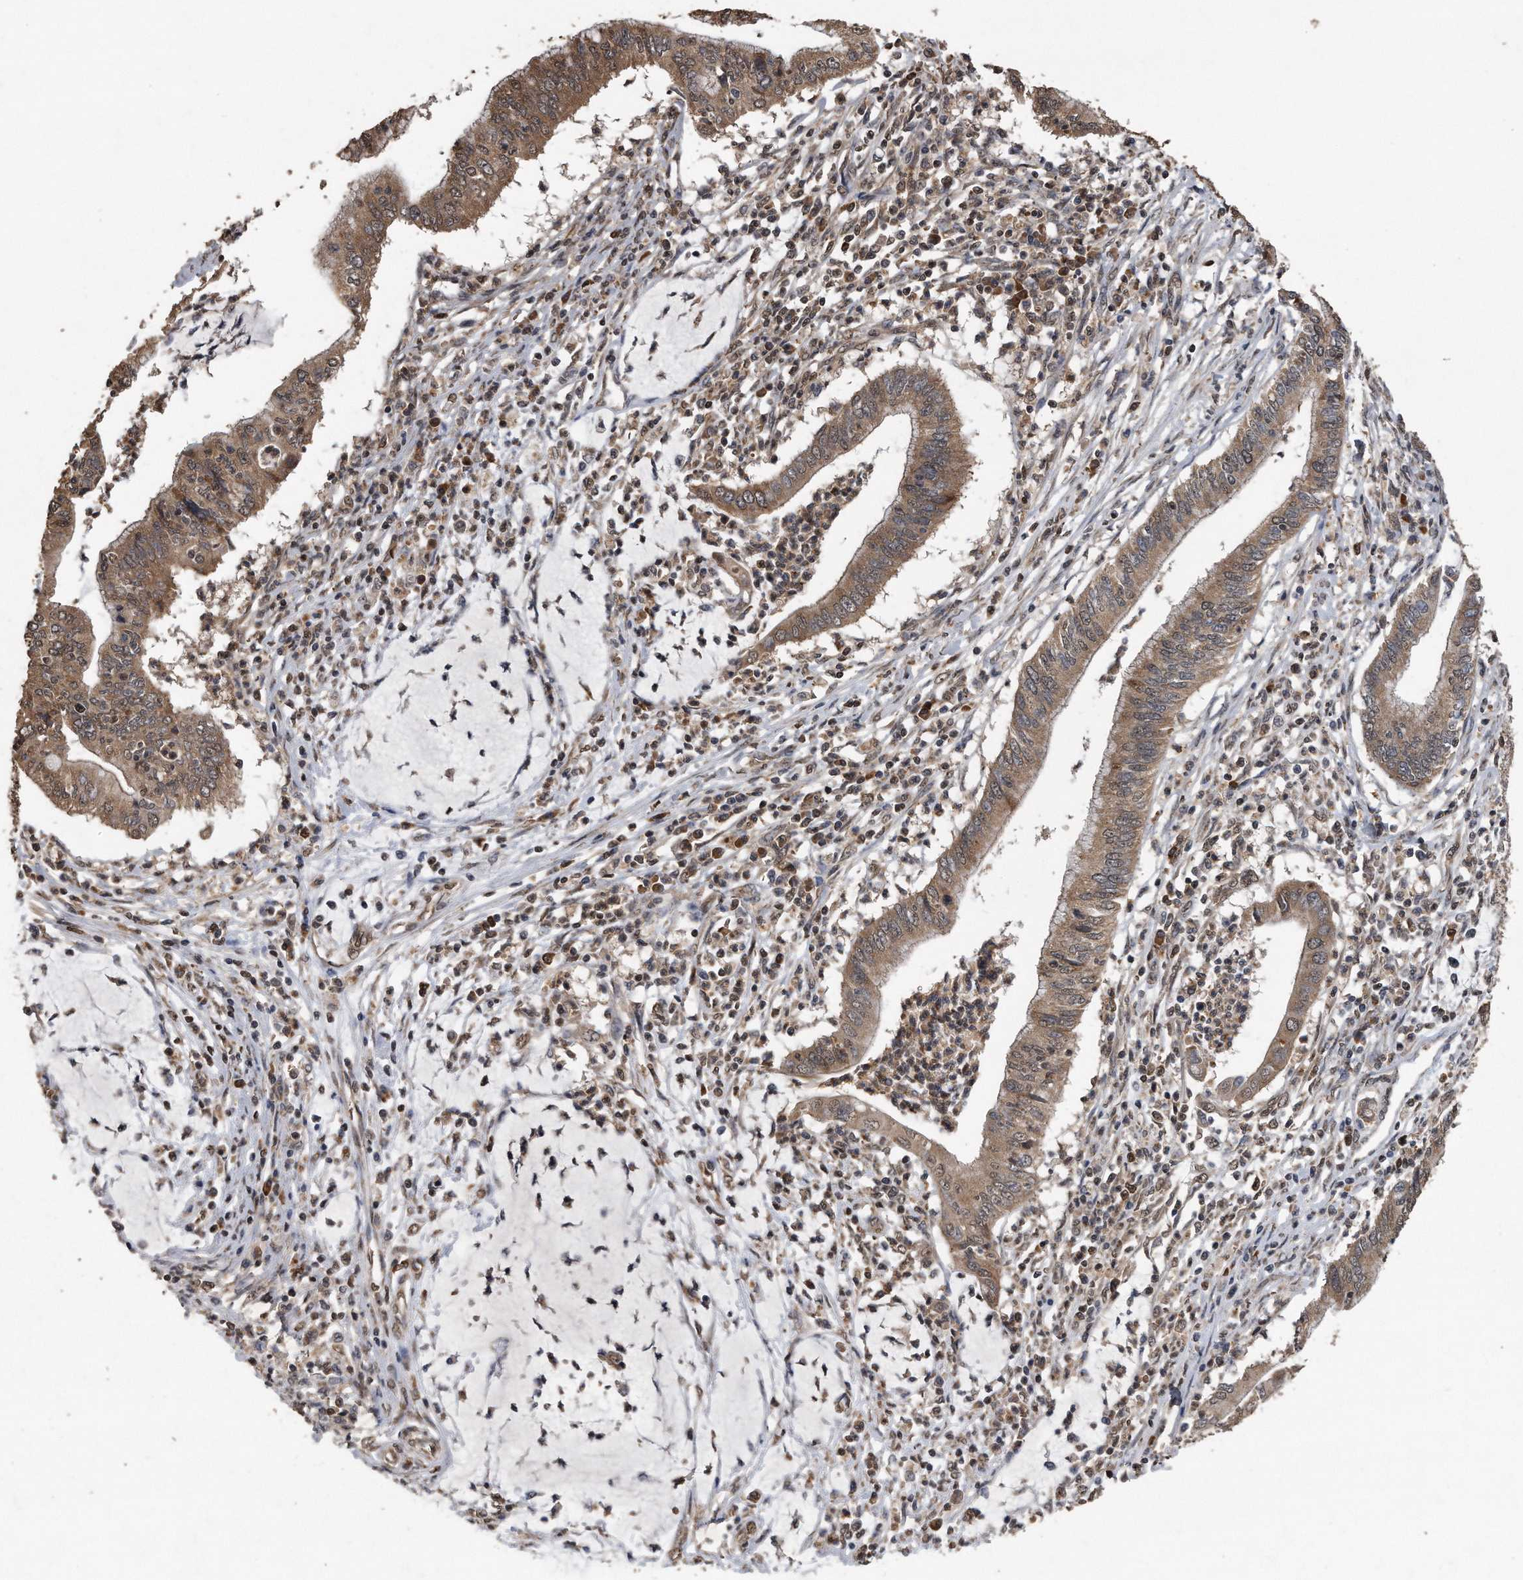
{"staining": {"intensity": "moderate", "quantity": ">75%", "location": "cytoplasmic/membranous"}, "tissue": "cervical cancer", "cell_type": "Tumor cells", "image_type": "cancer", "snomed": [{"axis": "morphology", "description": "Adenocarcinoma, NOS"}, {"axis": "topography", "description": "Cervix"}], "caption": "DAB (3,3'-diaminobenzidine) immunohistochemical staining of human cervical cancer (adenocarcinoma) exhibits moderate cytoplasmic/membranous protein positivity in about >75% of tumor cells. (DAB = brown stain, brightfield microscopy at high magnification).", "gene": "CRYZL1", "patient": {"sex": "female", "age": 36}}